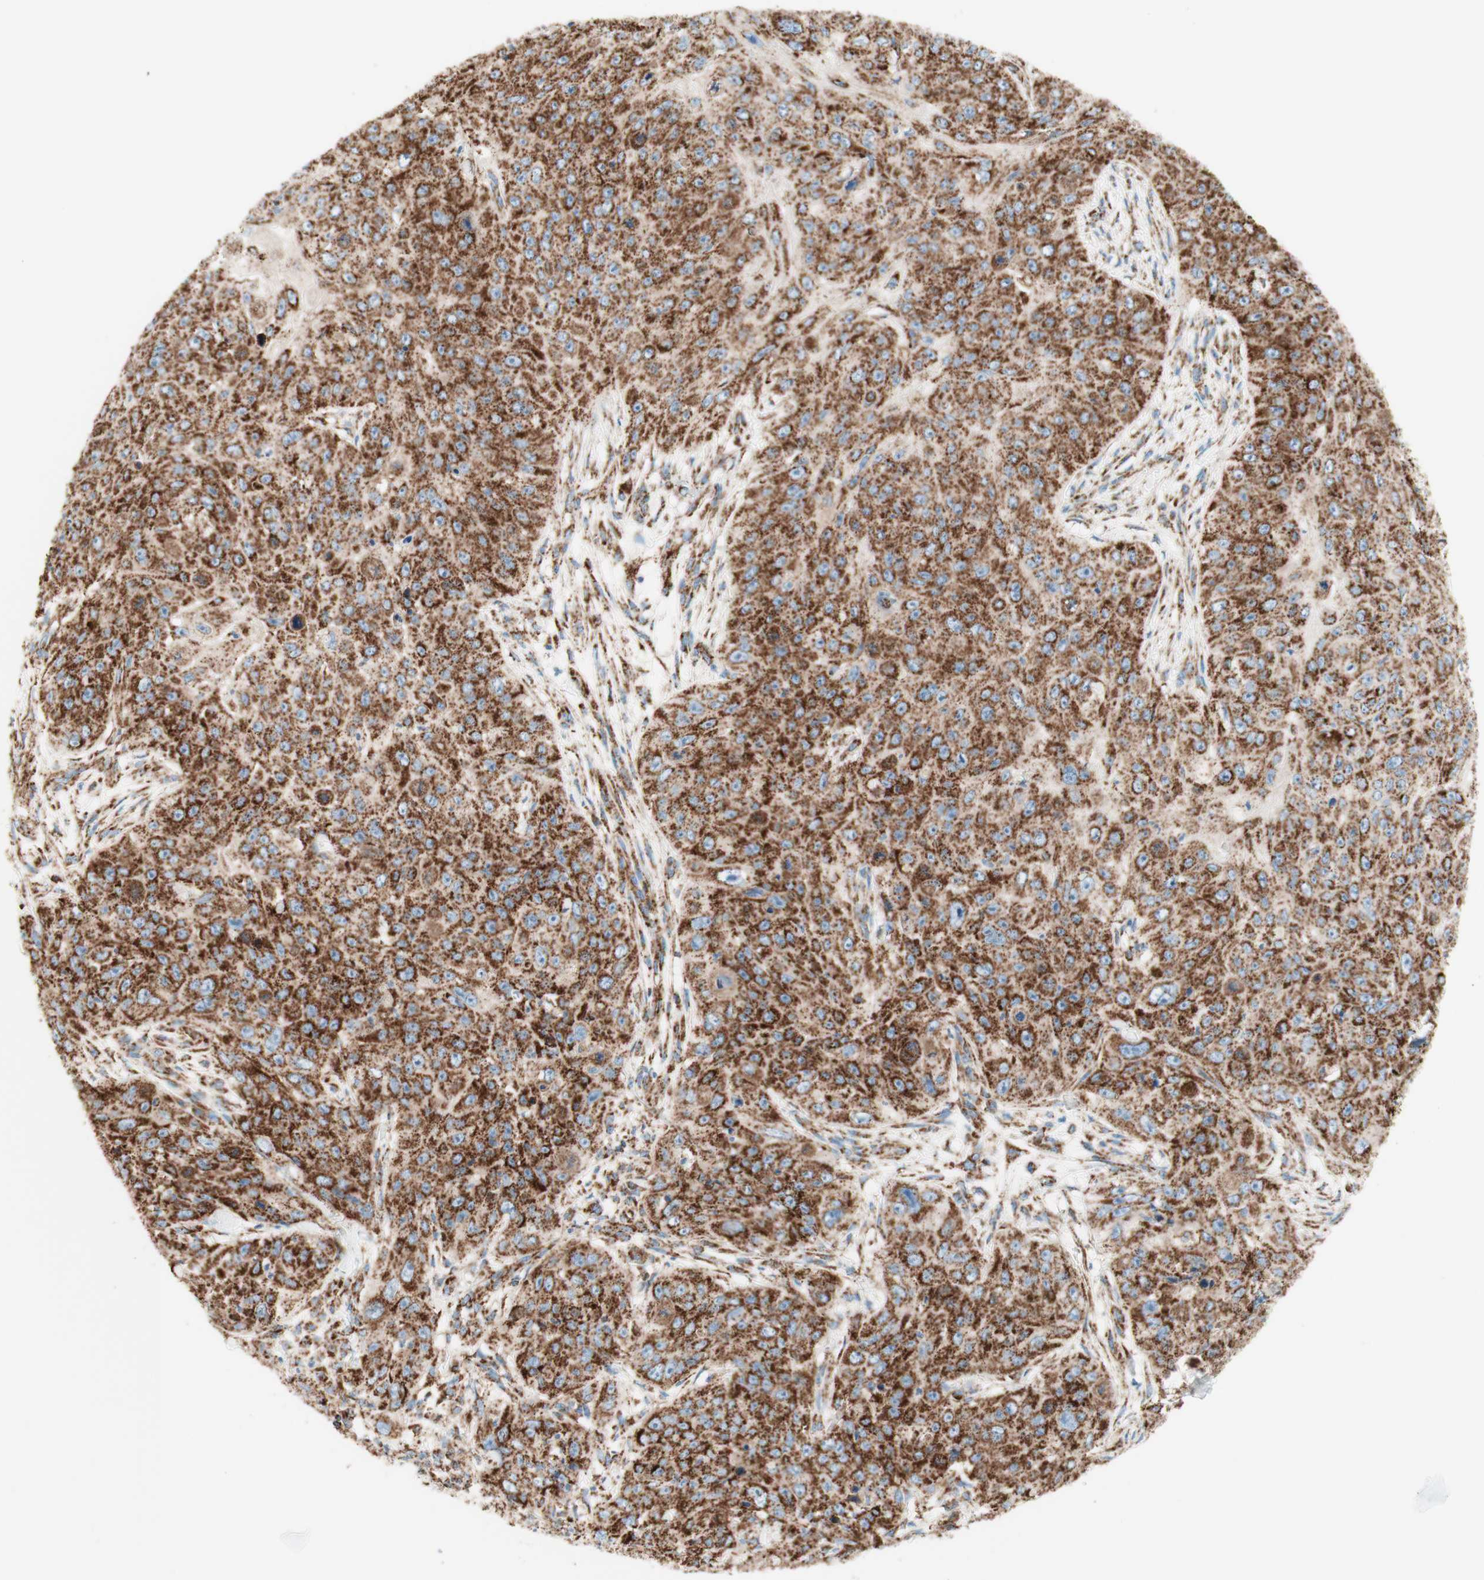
{"staining": {"intensity": "strong", "quantity": ">75%", "location": "cytoplasmic/membranous"}, "tissue": "skin cancer", "cell_type": "Tumor cells", "image_type": "cancer", "snomed": [{"axis": "morphology", "description": "Squamous cell carcinoma, NOS"}, {"axis": "topography", "description": "Skin"}], "caption": "The micrograph reveals immunohistochemical staining of skin cancer. There is strong cytoplasmic/membranous positivity is present in about >75% of tumor cells. The staining was performed using DAB (3,3'-diaminobenzidine) to visualize the protein expression in brown, while the nuclei were stained in blue with hematoxylin (Magnification: 20x).", "gene": "TOMM20", "patient": {"sex": "female", "age": 80}}